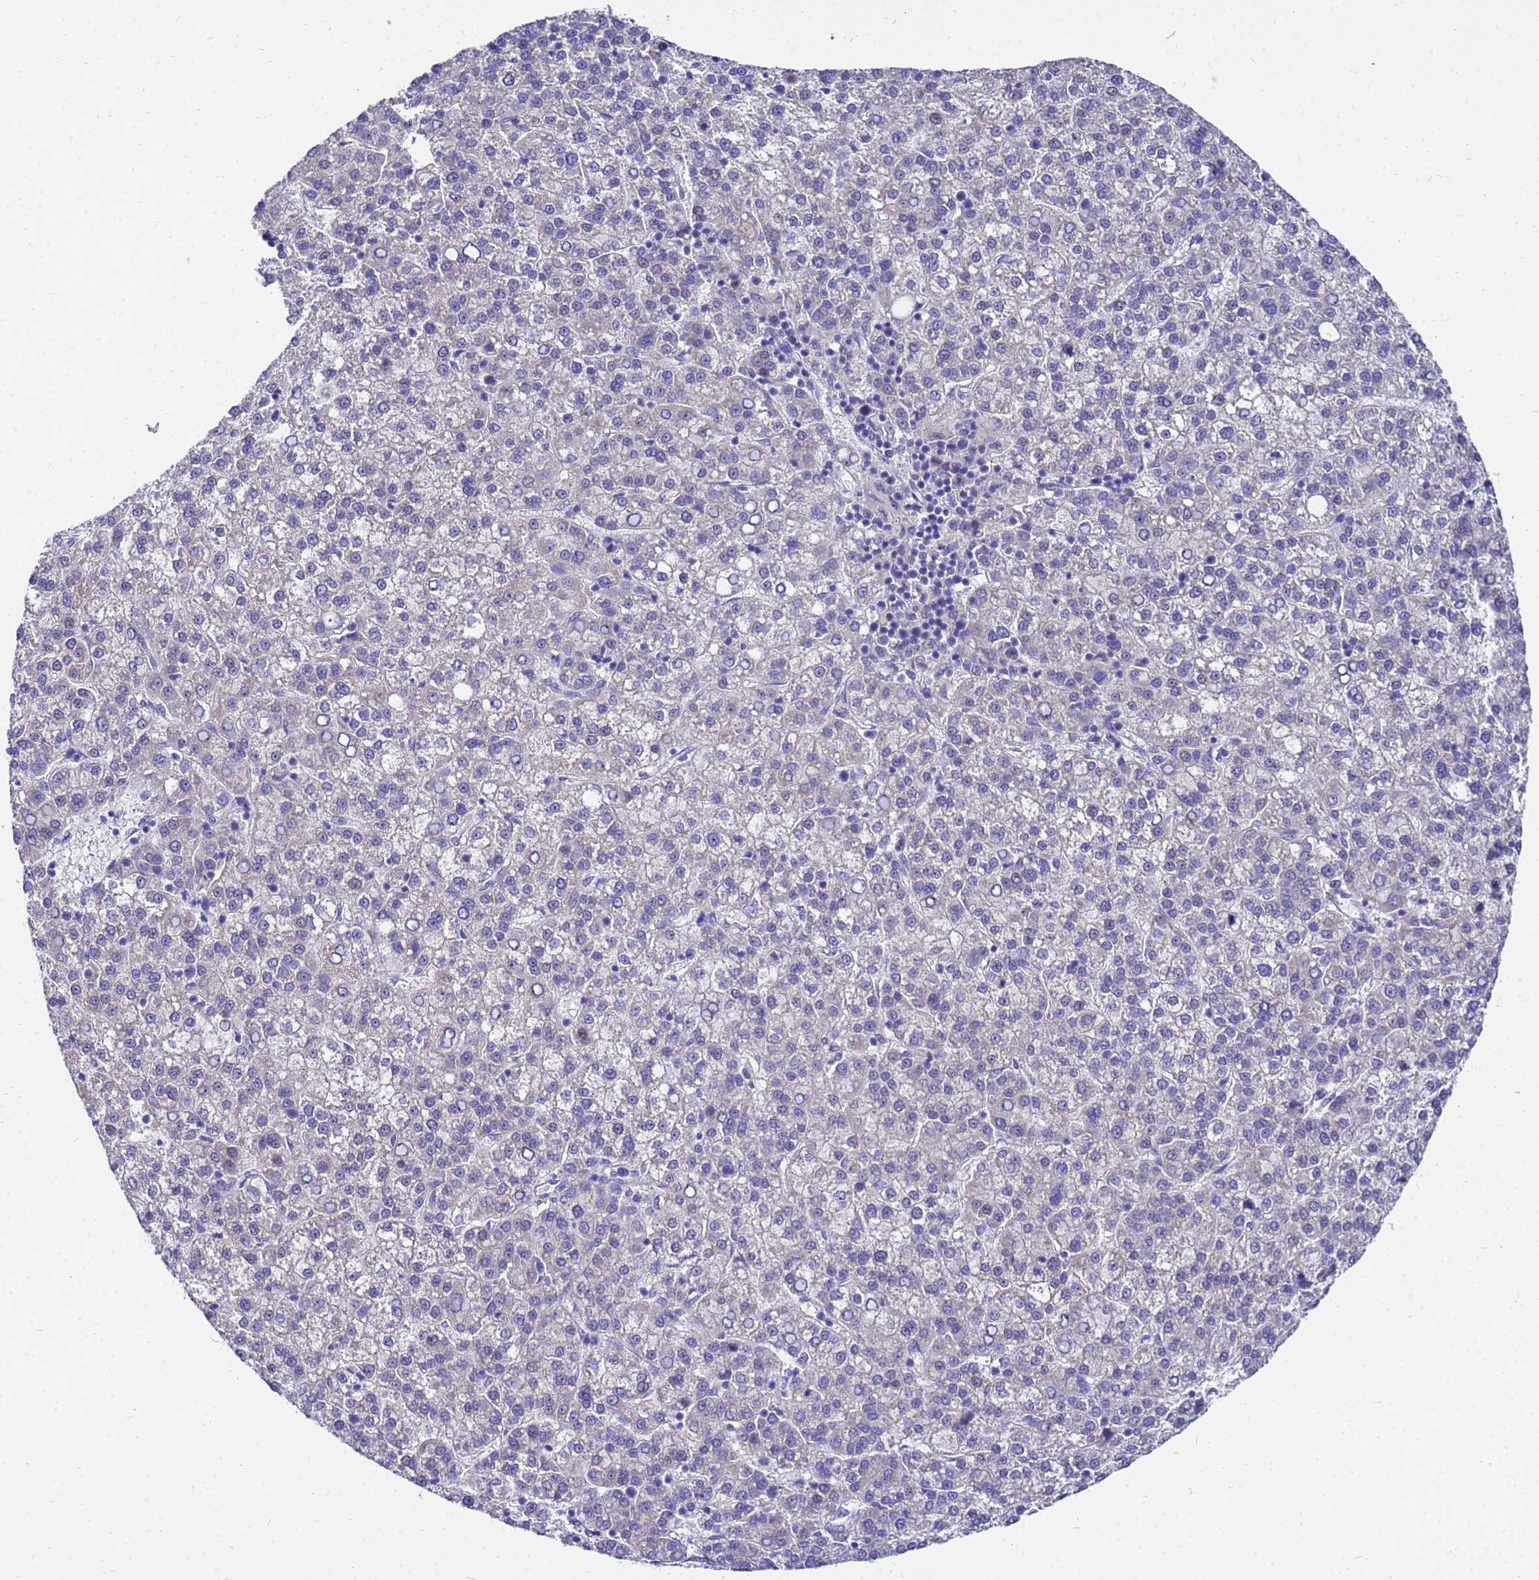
{"staining": {"intensity": "negative", "quantity": "none", "location": "none"}, "tissue": "liver cancer", "cell_type": "Tumor cells", "image_type": "cancer", "snomed": [{"axis": "morphology", "description": "Carcinoma, Hepatocellular, NOS"}, {"axis": "topography", "description": "Liver"}], "caption": "The micrograph displays no staining of tumor cells in liver cancer. (DAB (3,3'-diaminobenzidine) IHC with hematoxylin counter stain).", "gene": "POP7", "patient": {"sex": "female", "age": 58}}